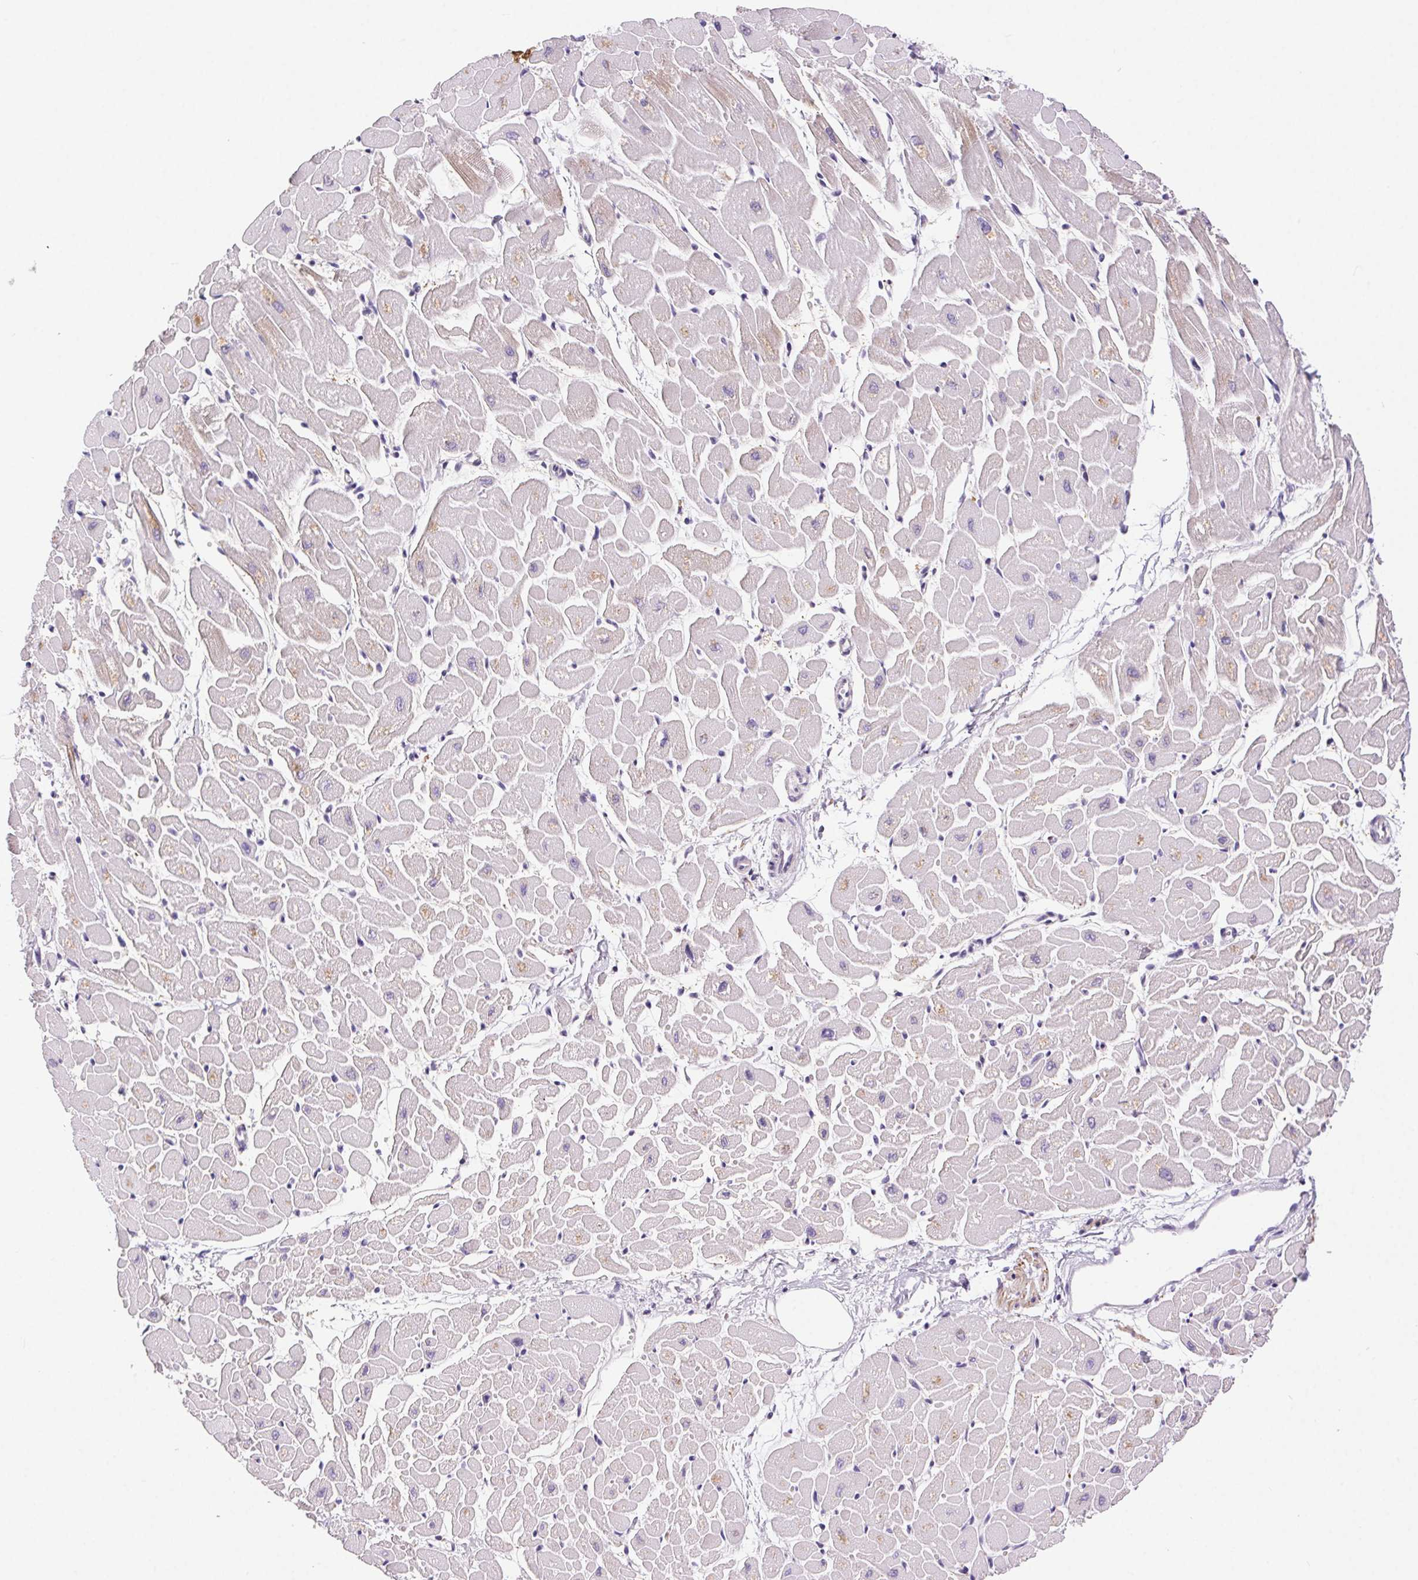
{"staining": {"intensity": "weak", "quantity": "<25%", "location": "cytoplasmic/membranous"}, "tissue": "heart muscle", "cell_type": "Cardiomyocytes", "image_type": "normal", "snomed": [{"axis": "morphology", "description": "Normal tissue, NOS"}, {"axis": "topography", "description": "Heart"}], "caption": "DAB (3,3'-diaminobenzidine) immunohistochemical staining of benign heart muscle demonstrates no significant staining in cardiomyocytes.", "gene": "SYT11", "patient": {"sex": "male", "age": 57}}